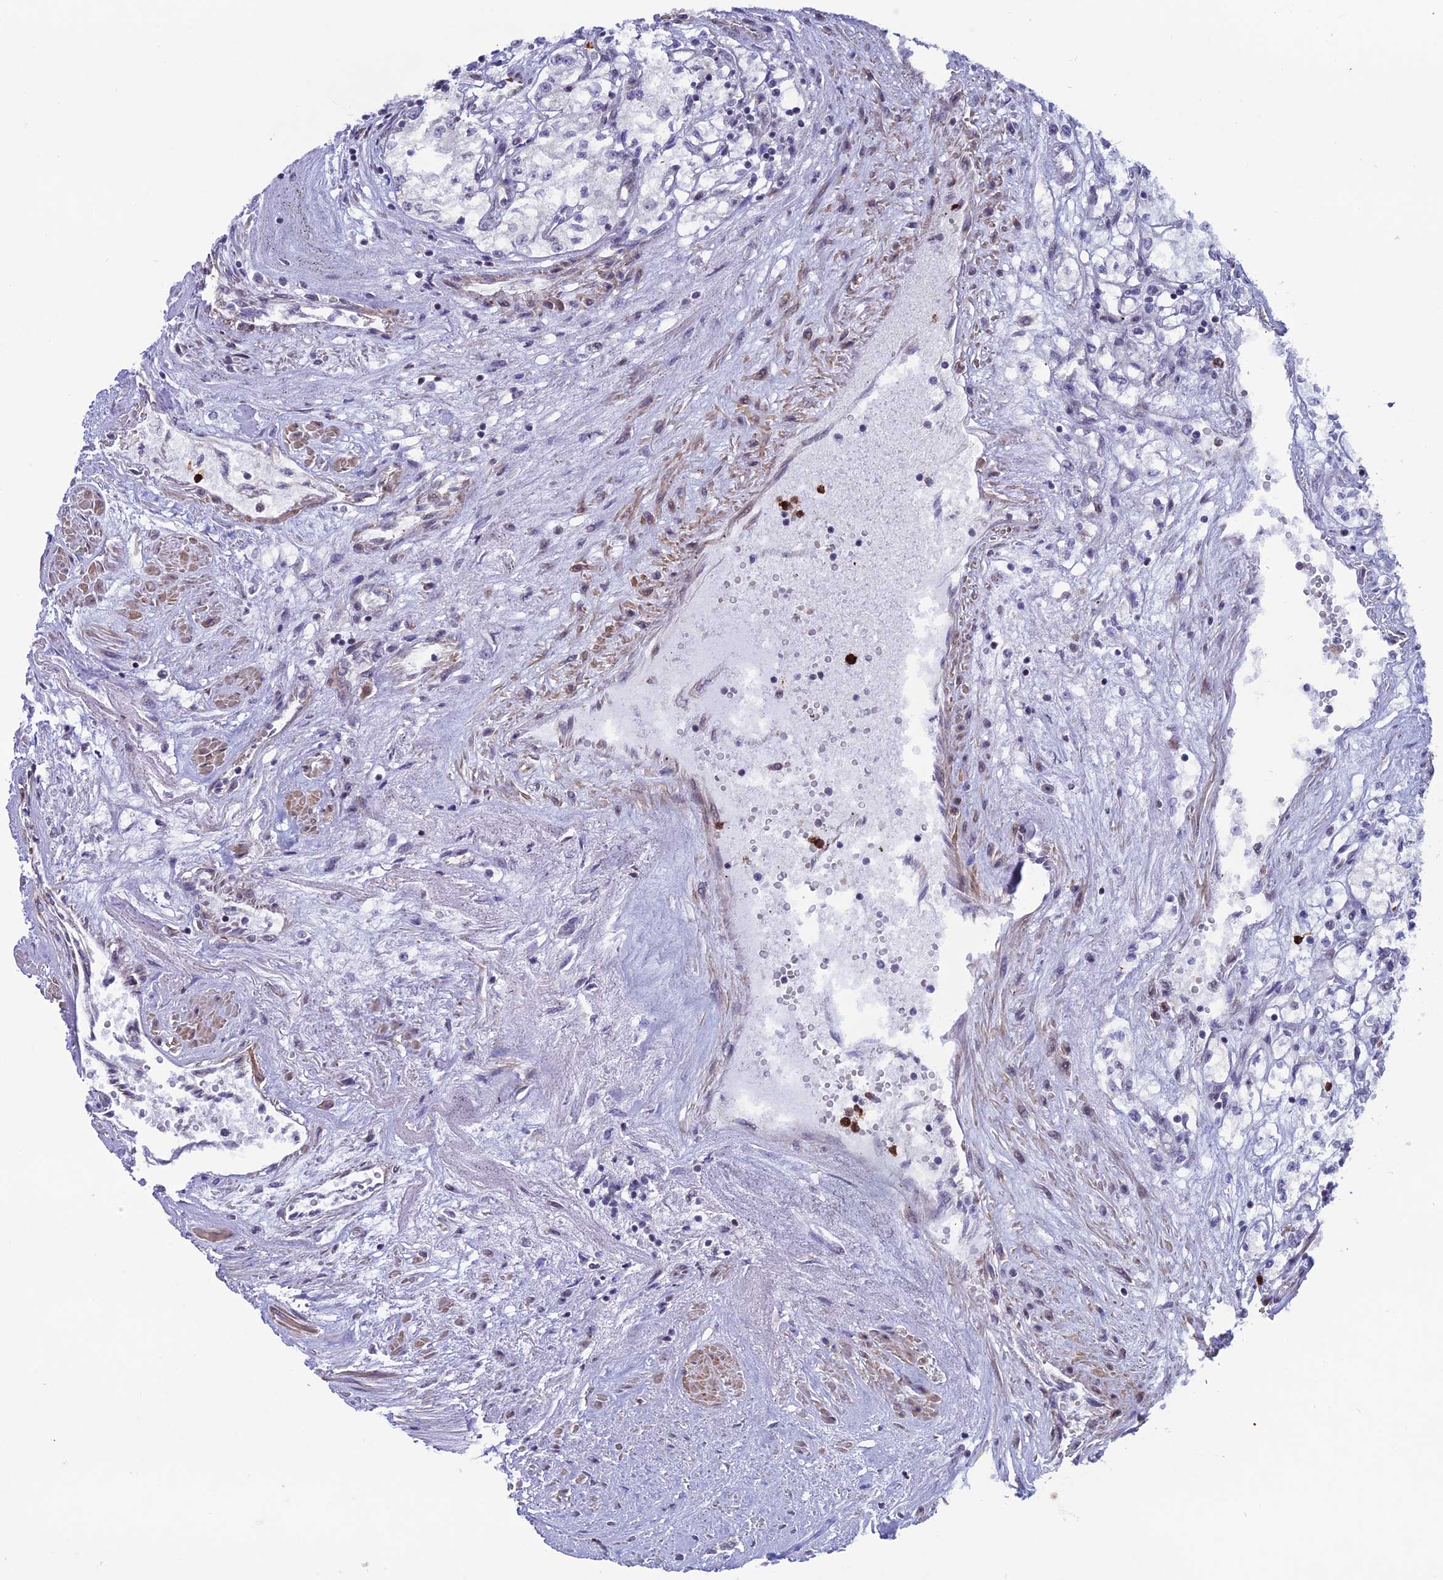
{"staining": {"intensity": "negative", "quantity": "none", "location": "none"}, "tissue": "renal cancer", "cell_type": "Tumor cells", "image_type": "cancer", "snomed": [{"axis": "morphology", "description": "Adenocarcinoma, NOS"}, {"axis": "topography", "description": "Kidney"}], "caption": "Immunohistochemical staining of renal cancer displays no significant positivity in tumor cells. Nuclei are stained in blue.", "gene": "COL6A6", "patient": {"sex": "male", "age": 59}}